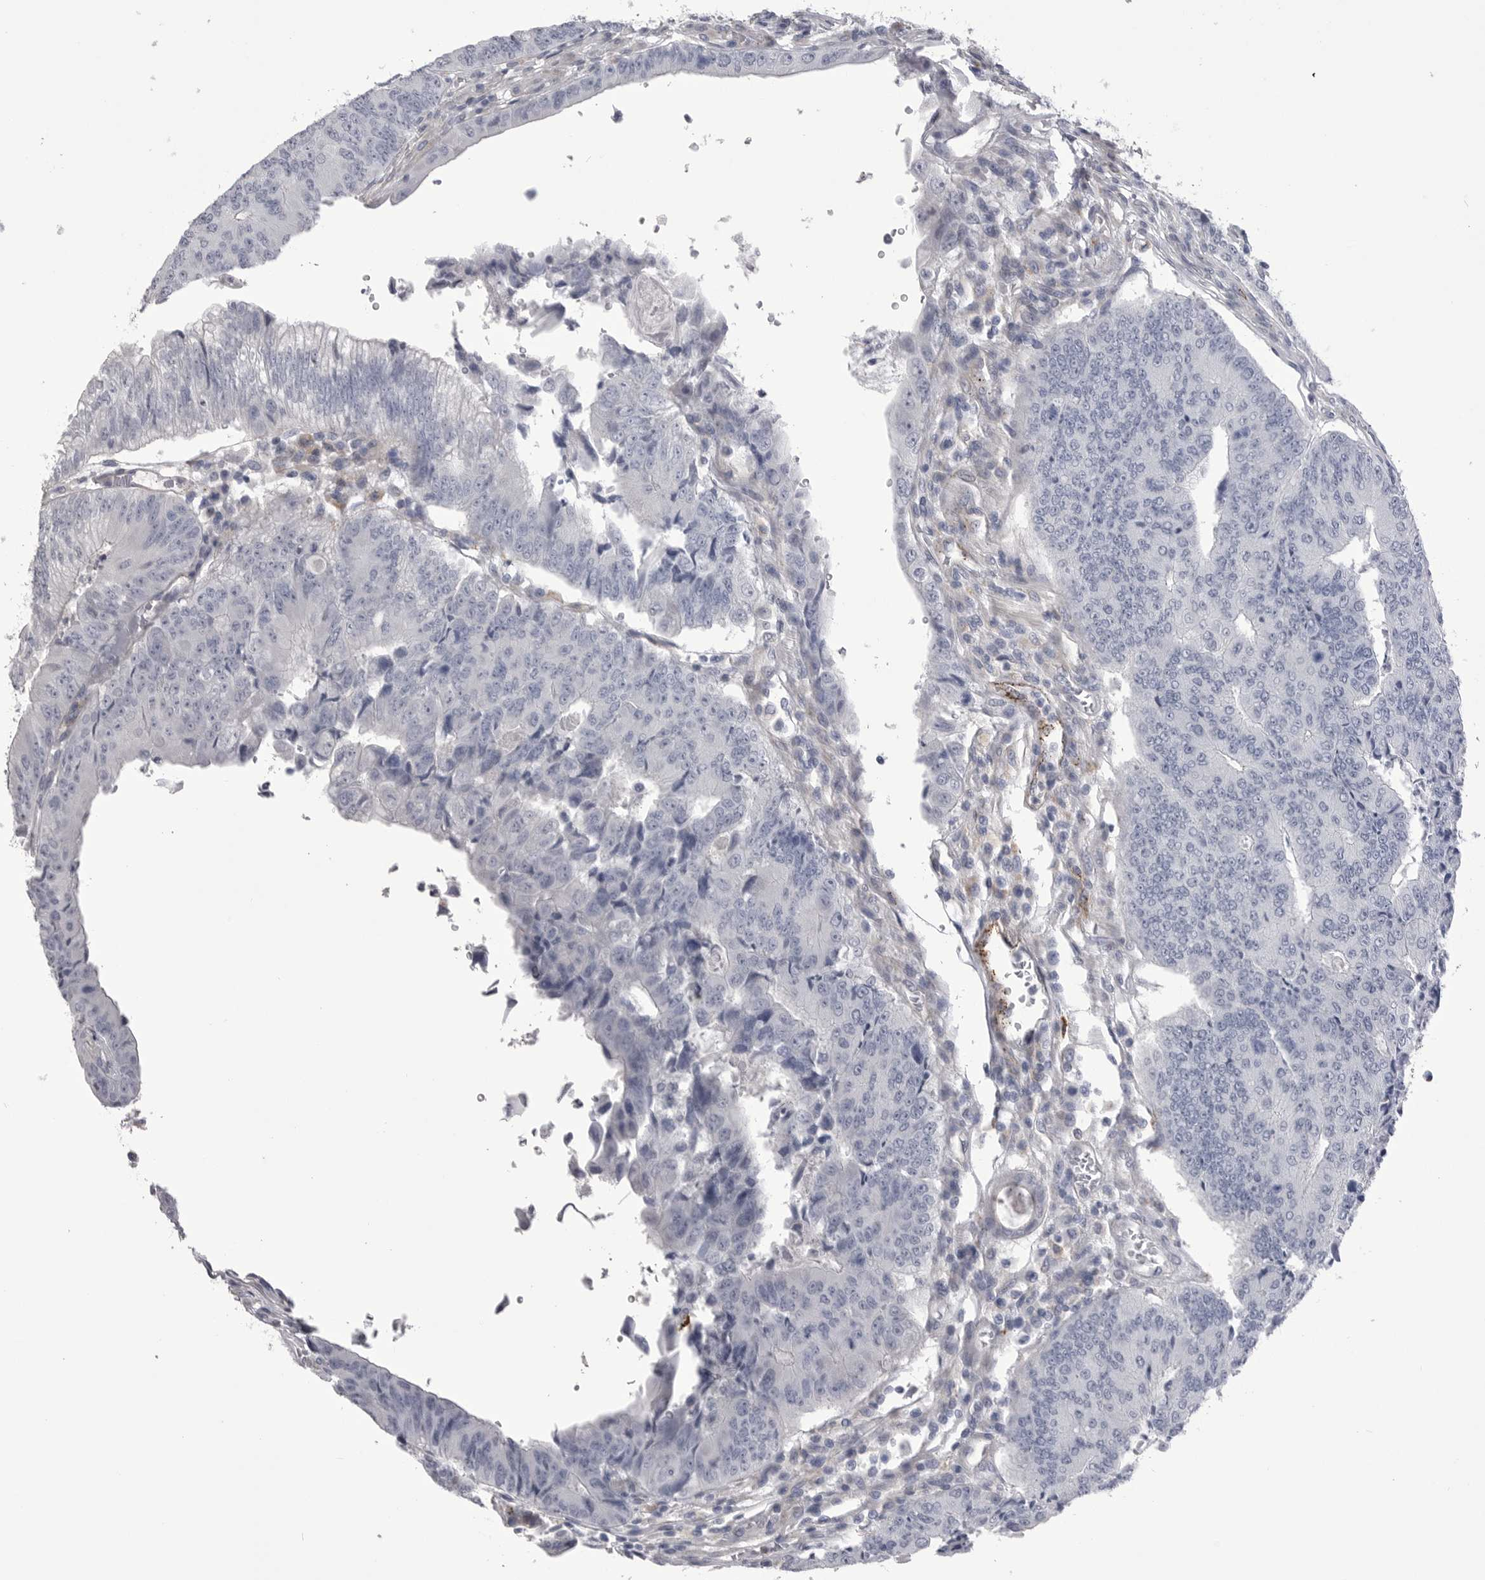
{"staining": {"intensity": "negative", "quantity": "none", "location": "none"}, "tissue": "colorectal cancer", "cell_type": "Tumor cells", "image_type": "cancer", "snomed": [{"axis": "morphology", "description": "Adenocarcinoma, NOS"}, {"axis": "topography", "description": "Colon"}], "caption": "IHC photomicrograph of colorectal cancer stained for a protein (brown), which reveals no expression in tumor cells.", "gene": "PSPN", "patient": {"sex": "female", "age": 67}}